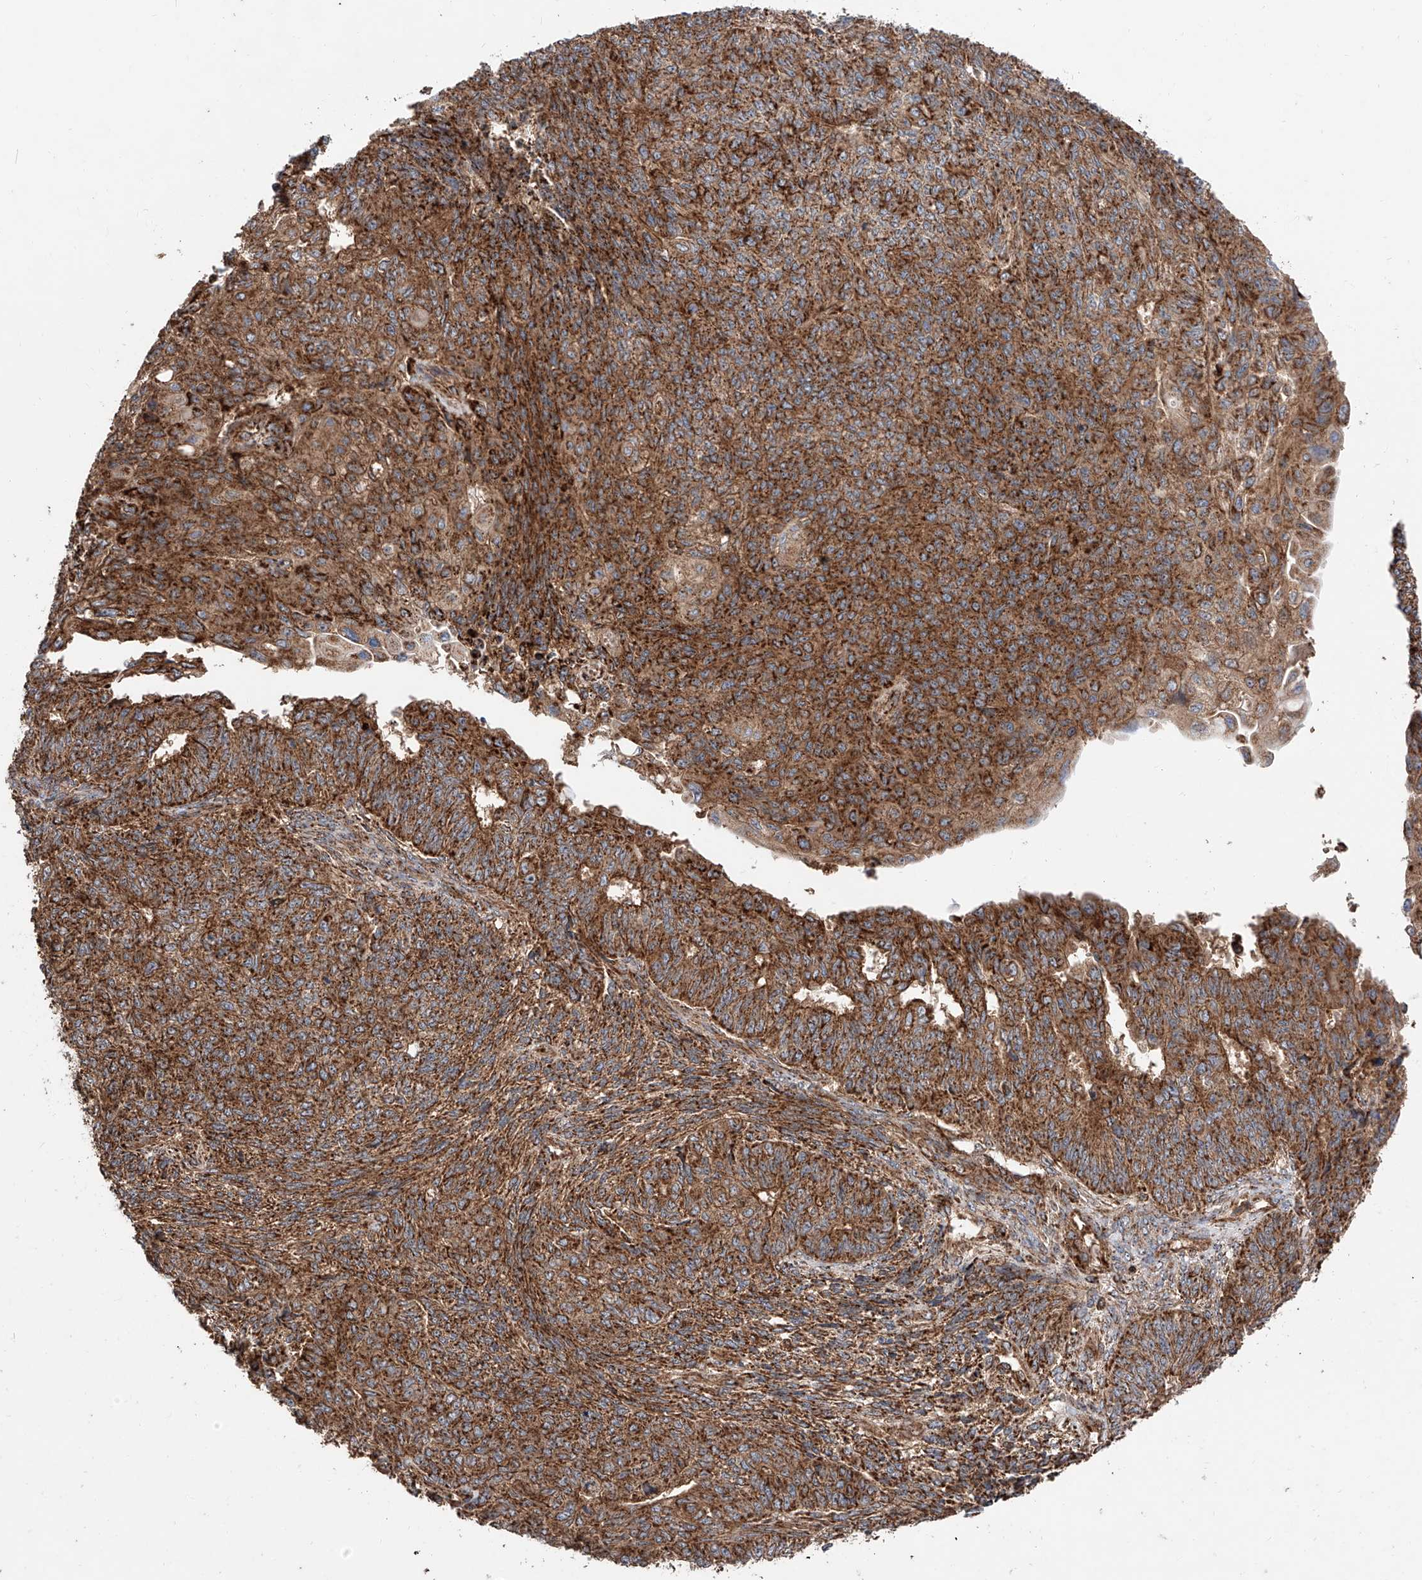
{"staining": {"intensity": "strong", "quantity": ">75%", "location": "cytoplasmic/membranous"}, "tissue": "endometrial cancer", "cell_type": "Tumor cells", "image_type": "cancer", "snomed": [{"axis": "morphology", "description": "Adenocarcinoma, NOS"}, {"axis": "topography", "description": "Endometrium"}], "caption": "A photomicrograph showing strong cytoplasmic/membranous positivity in about >75% of tumor cells in endometrial cancer (adenocarcinoma), as visualized by brown immunohistochemical staining.", "gene": "PISD", "patient": {"sex": "female", "age": 32}}